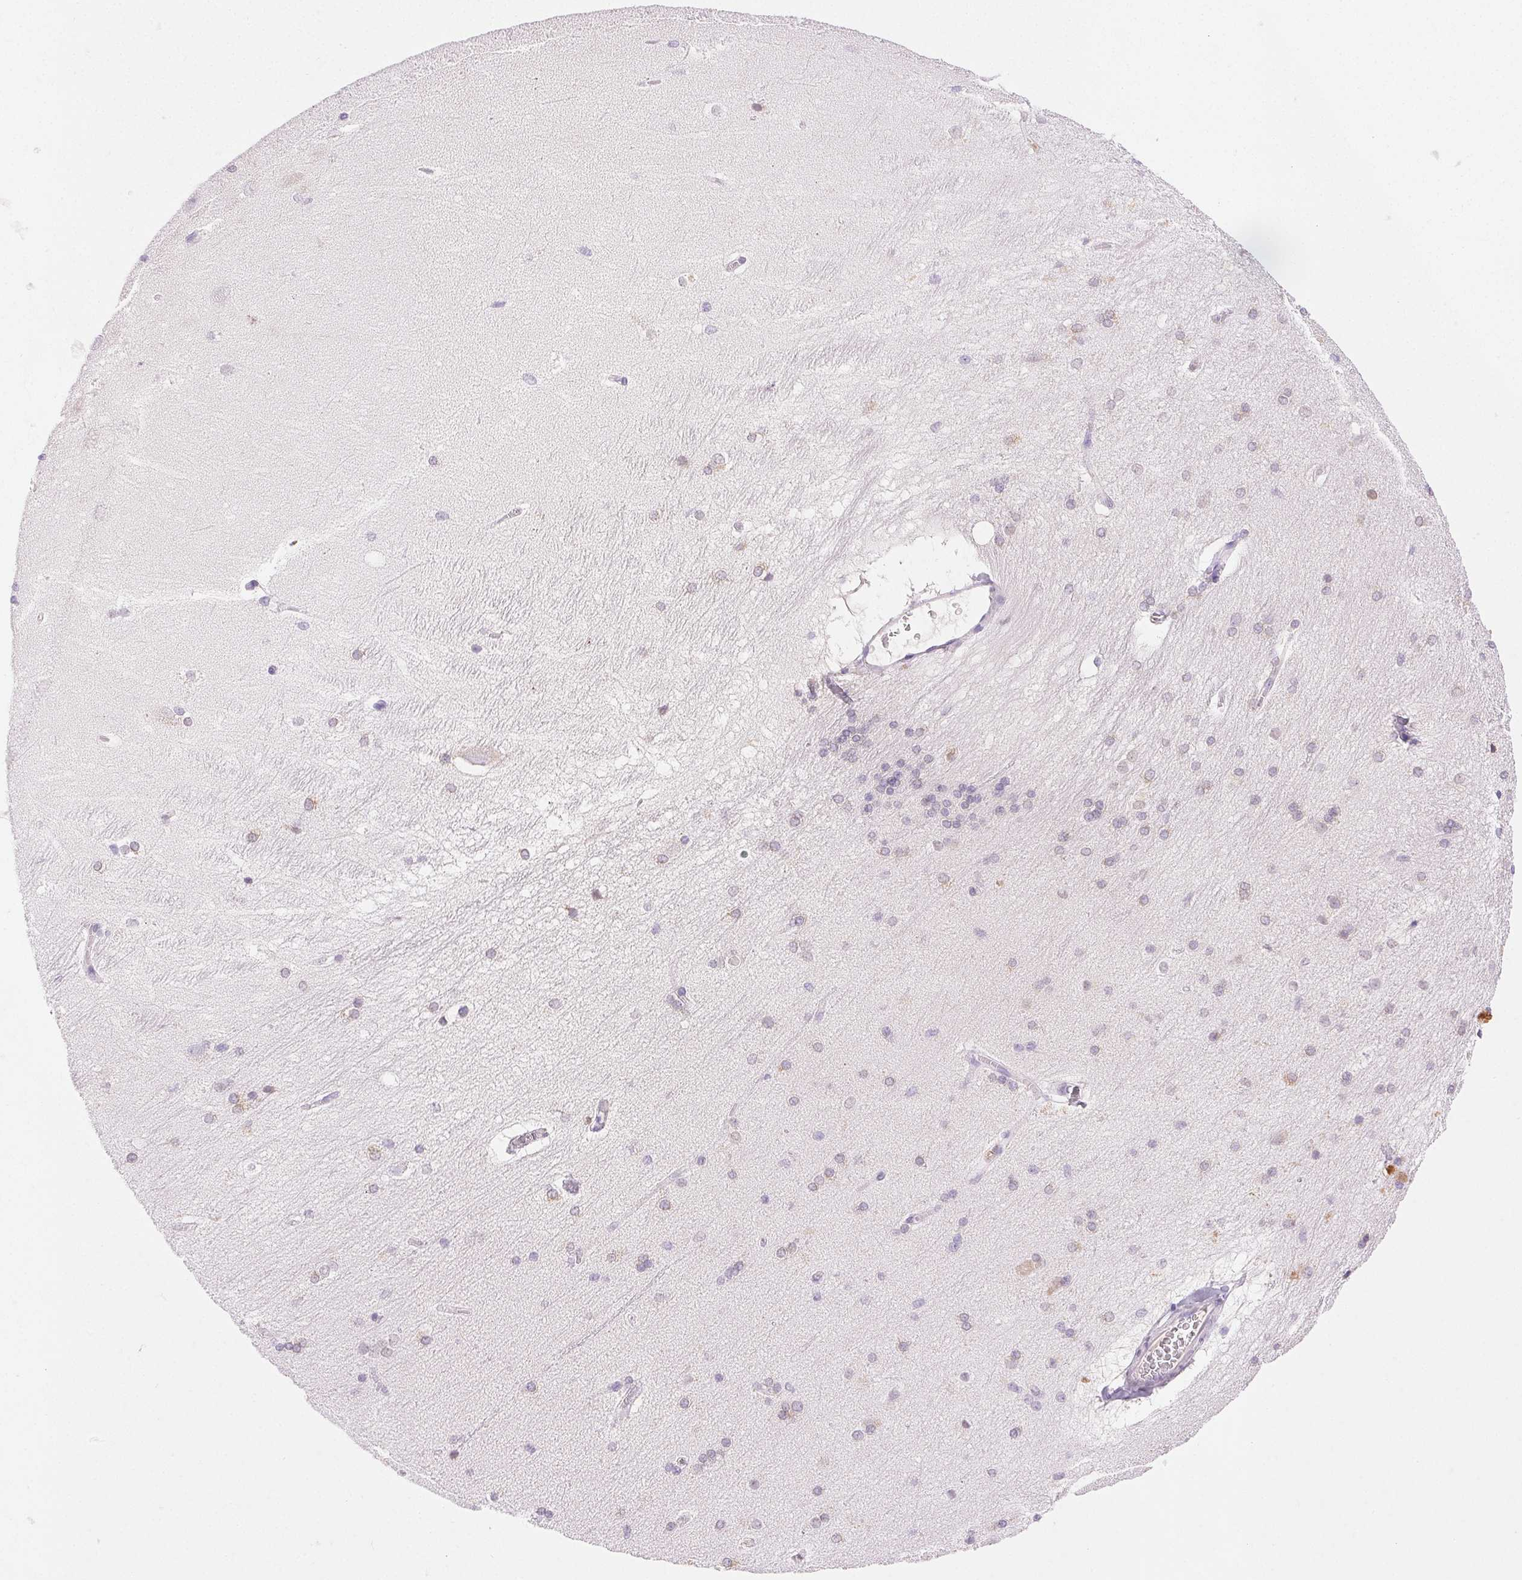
{"staining": {"intensity": "weak", "quantity": "<25%", "location": "cytoplasmic/membranous"}, "tissue": "hippocampus", "cell_type": "Glial cells", "image_type": "normal", "snomed": [{"axis": "morphology", "description": "Normal tissue, NOS"}, {"axis": "topography", "description": "Cerebral cortex"}, {"axis": "topography", "description": "Hippocampus"}], "caption": "This is an IHC image of benign human hippocampus. There is no expression in glial cells.", "gene": "EMX2", "patient": {"sex": "female", "age": 19}}